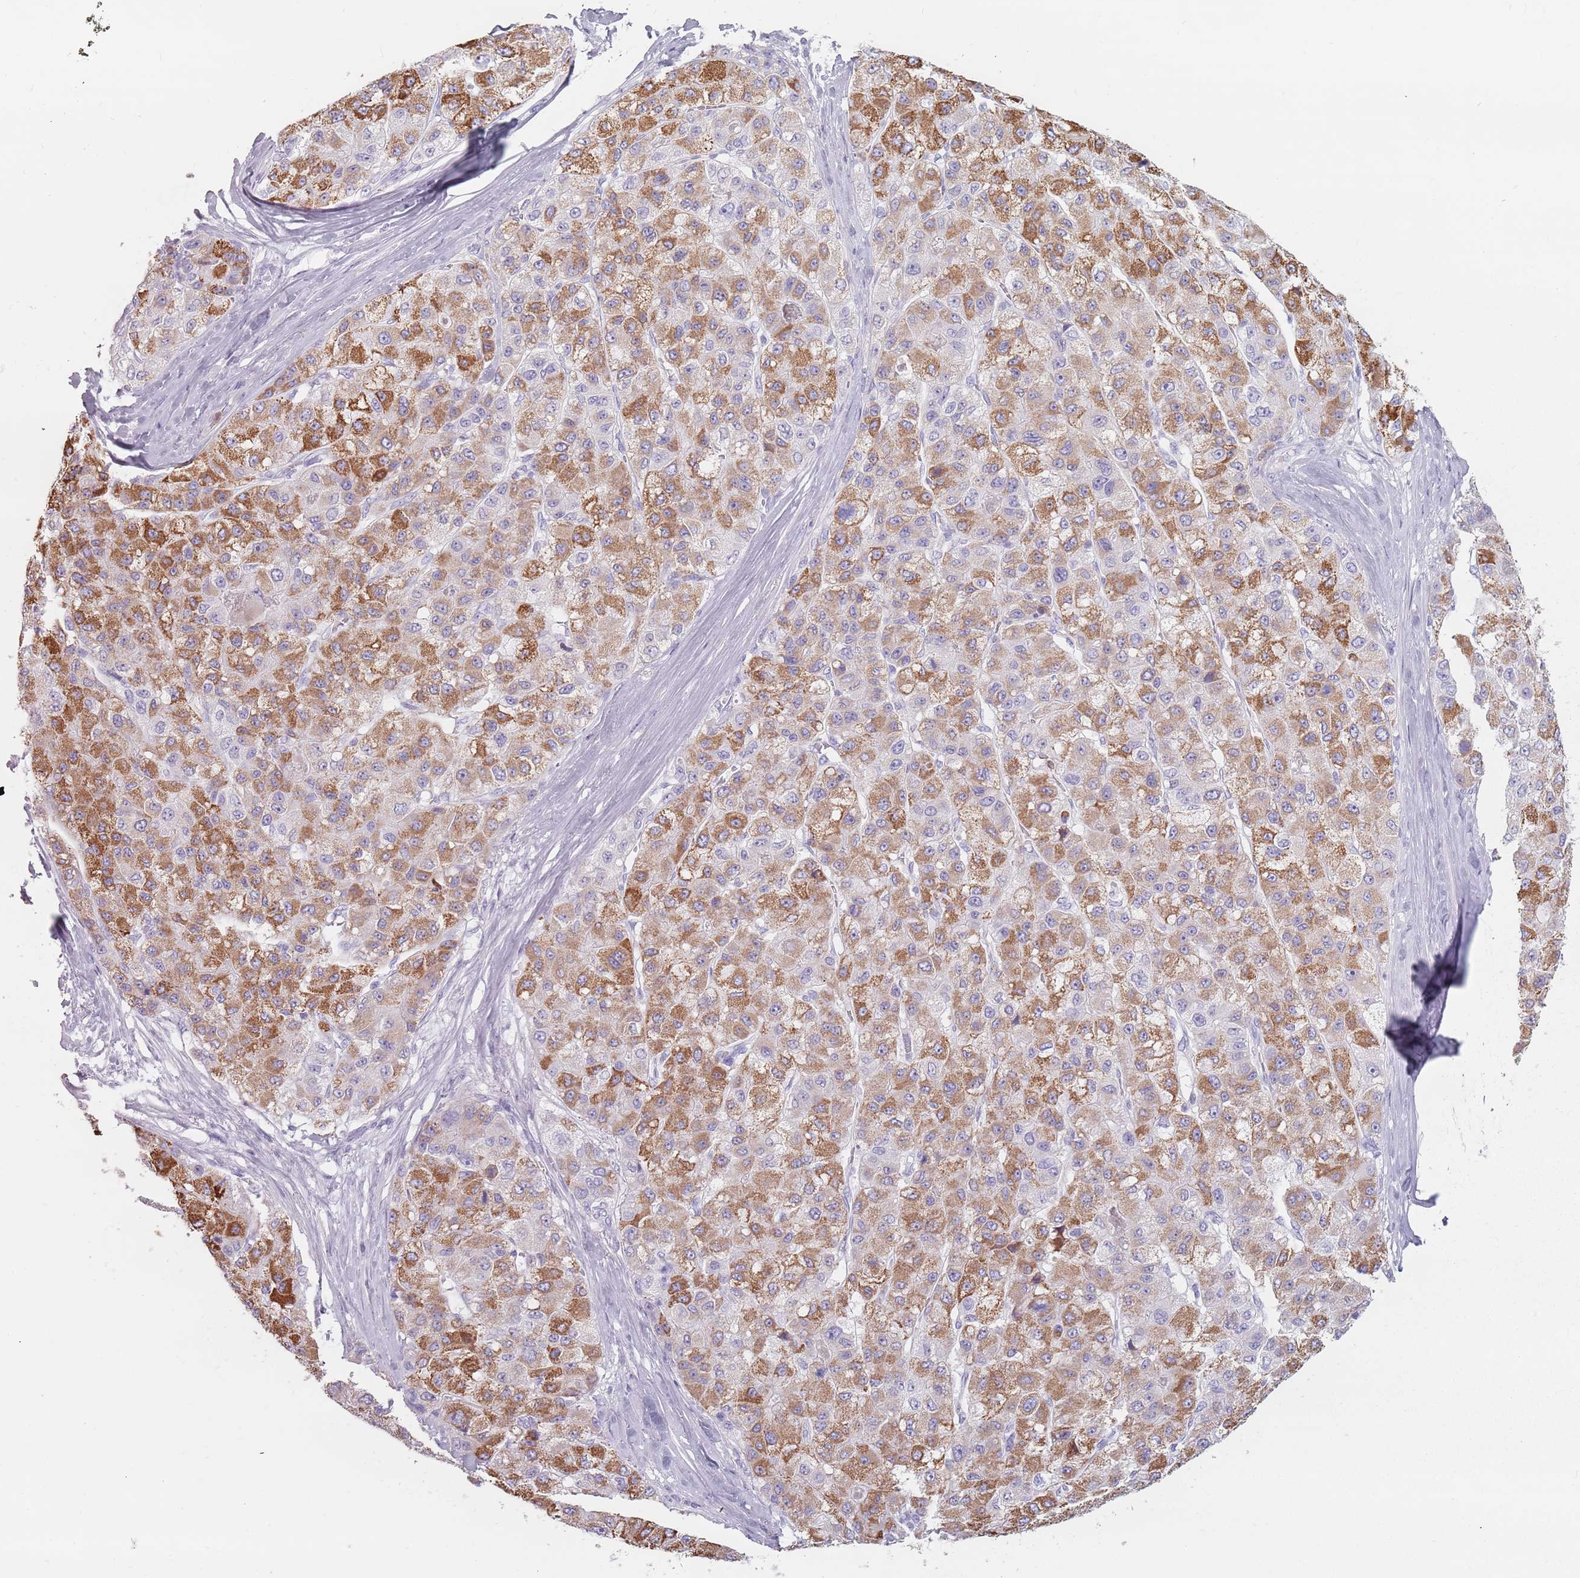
{"staining": {"intensity": "strong", "quantity": "25%-75%", "location": "cytoplasmic/membranous"}, "tissue": "liver cancer", "cell_type": "Tumor cells", "image_type": "cancer", "snomed": [{"axis": "morphology", "description": "Carcinoma, Hepatocellular, NOS"}, {"axis": "topography", "description": "Liver"}], "caption": "Liver cancer (hepatocellular carcinoma) stained with a protein marker reveals strong staining in tumor cells.", "gene": "ZNF584", "patient": {"sex": "male", "age": 80}}